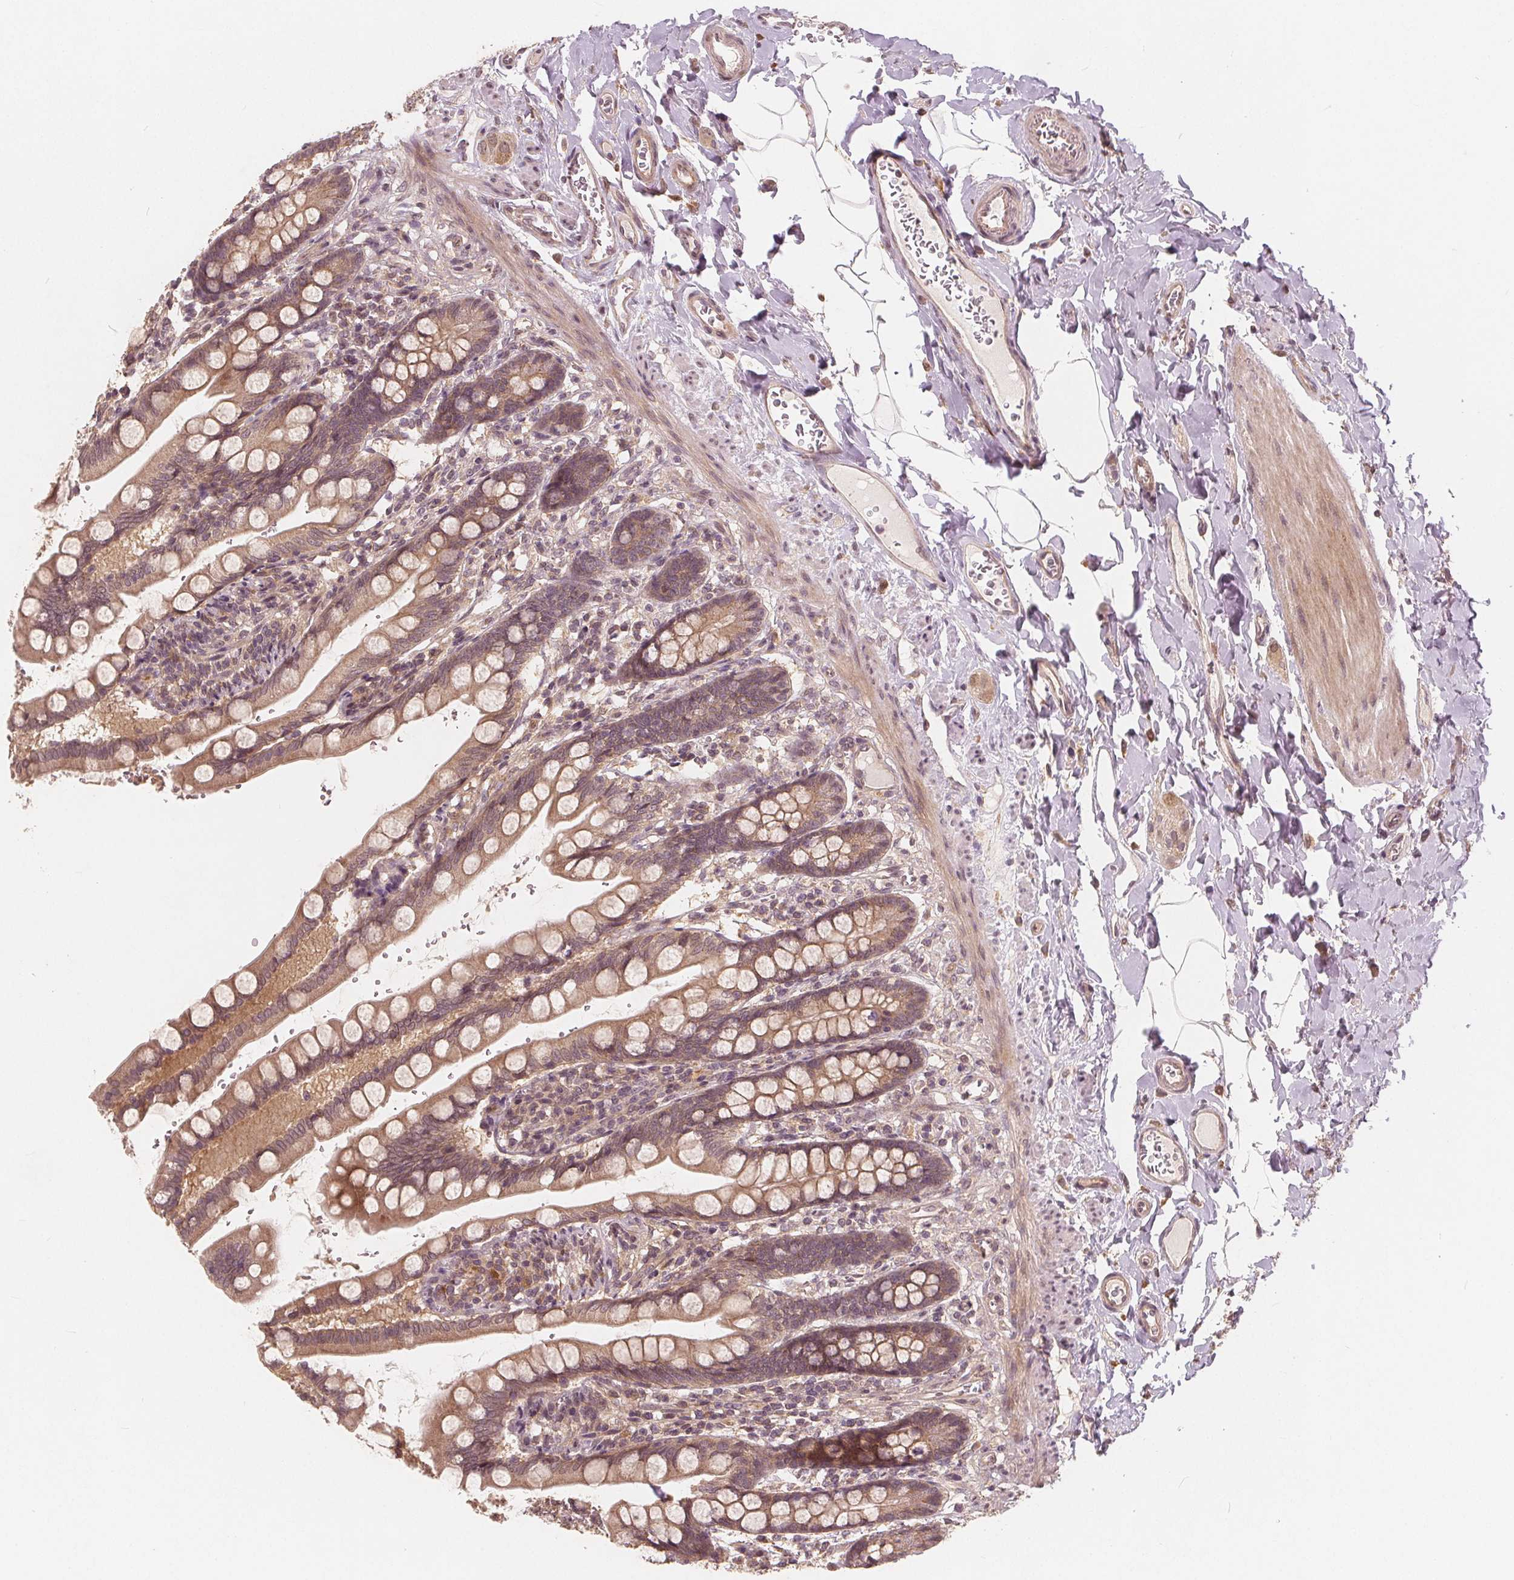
{"staining": {"intensity": "moderate", "quantity": ">75%", "location": "cytoplasmic/membranous"}, "tissue": "small intestine", "cell_type": "Glandular cells", "image_type": "normal", "snomed": [{"axis": "morphology", "description": "Normal tissue, NOS"}, {"axis": "topography", "description": "Small intestine"}], "caption": "The micrograph reveals immunohistochemical staining of unremarkable small intestine. There is moderate cytoplasmic/membranous staining is present in approximately >75% of glandular cells. The staining is performed using DAB (3,3'-diaminobenzidine) brown chromogen to label protein expression. The nuclei are counter-stained blue using hematoxylin.", "gene": "SNX12", "patient": {"sex": "female", "age": 56}}